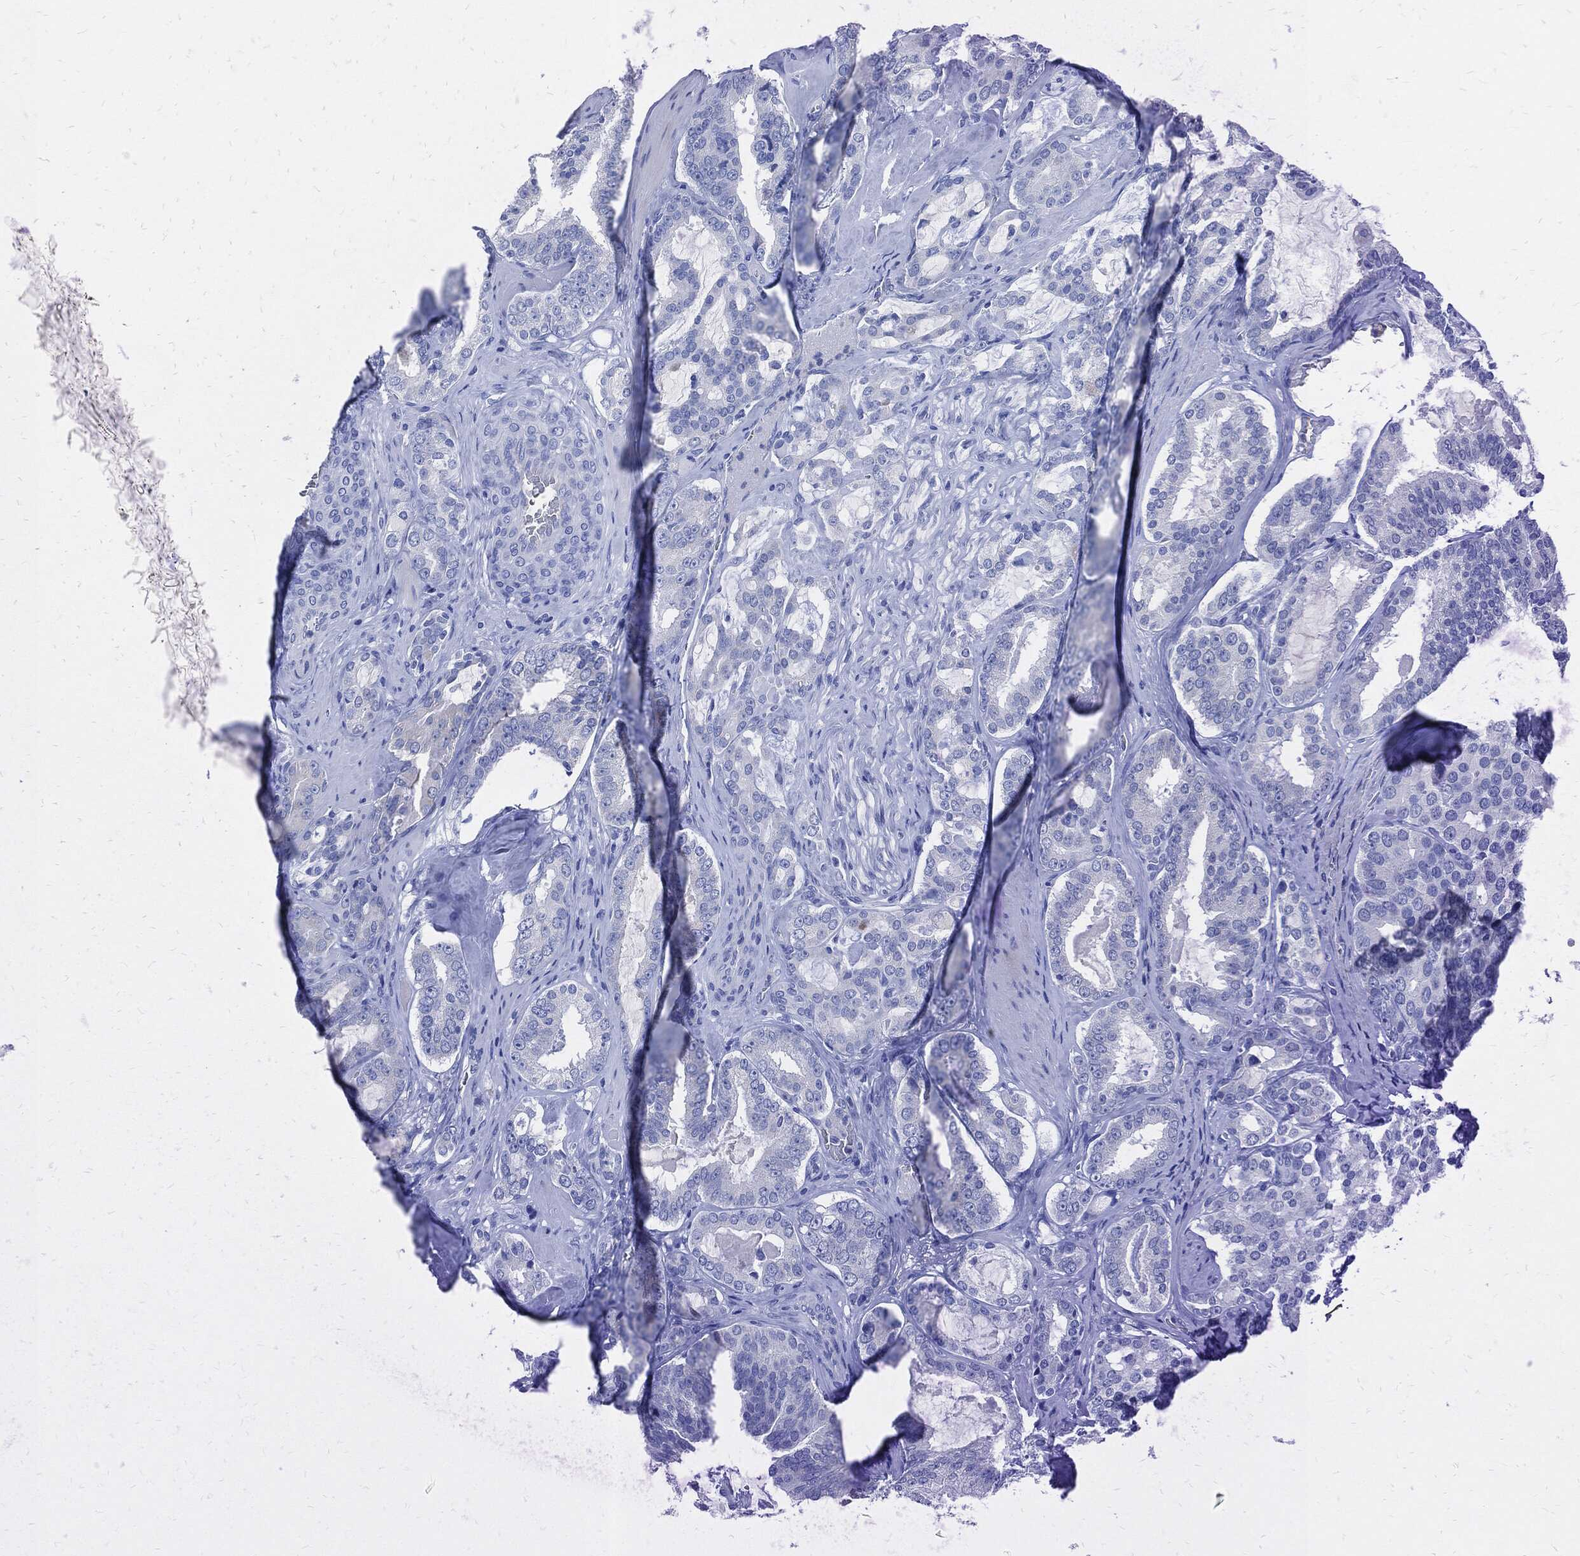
{"staining": {"intensity": "negative", "quantity": "none", "location": "none"}, "tissue": "prostate cancer", "cell_type": "Tumor cells", "image_type": "cancer", "snomed": [{"axis": "morphology", "description": "Adenocarcinoma, NOS"}, {"axis": "topography", "description": "Prostate"}], "caption": "Immunohistochemical staining of prostate cancer (adenocarcinoma) shows no significant expression in tumor cells.", "gene": "FABP4", "patient": {"sex": "male", "age": 67}}